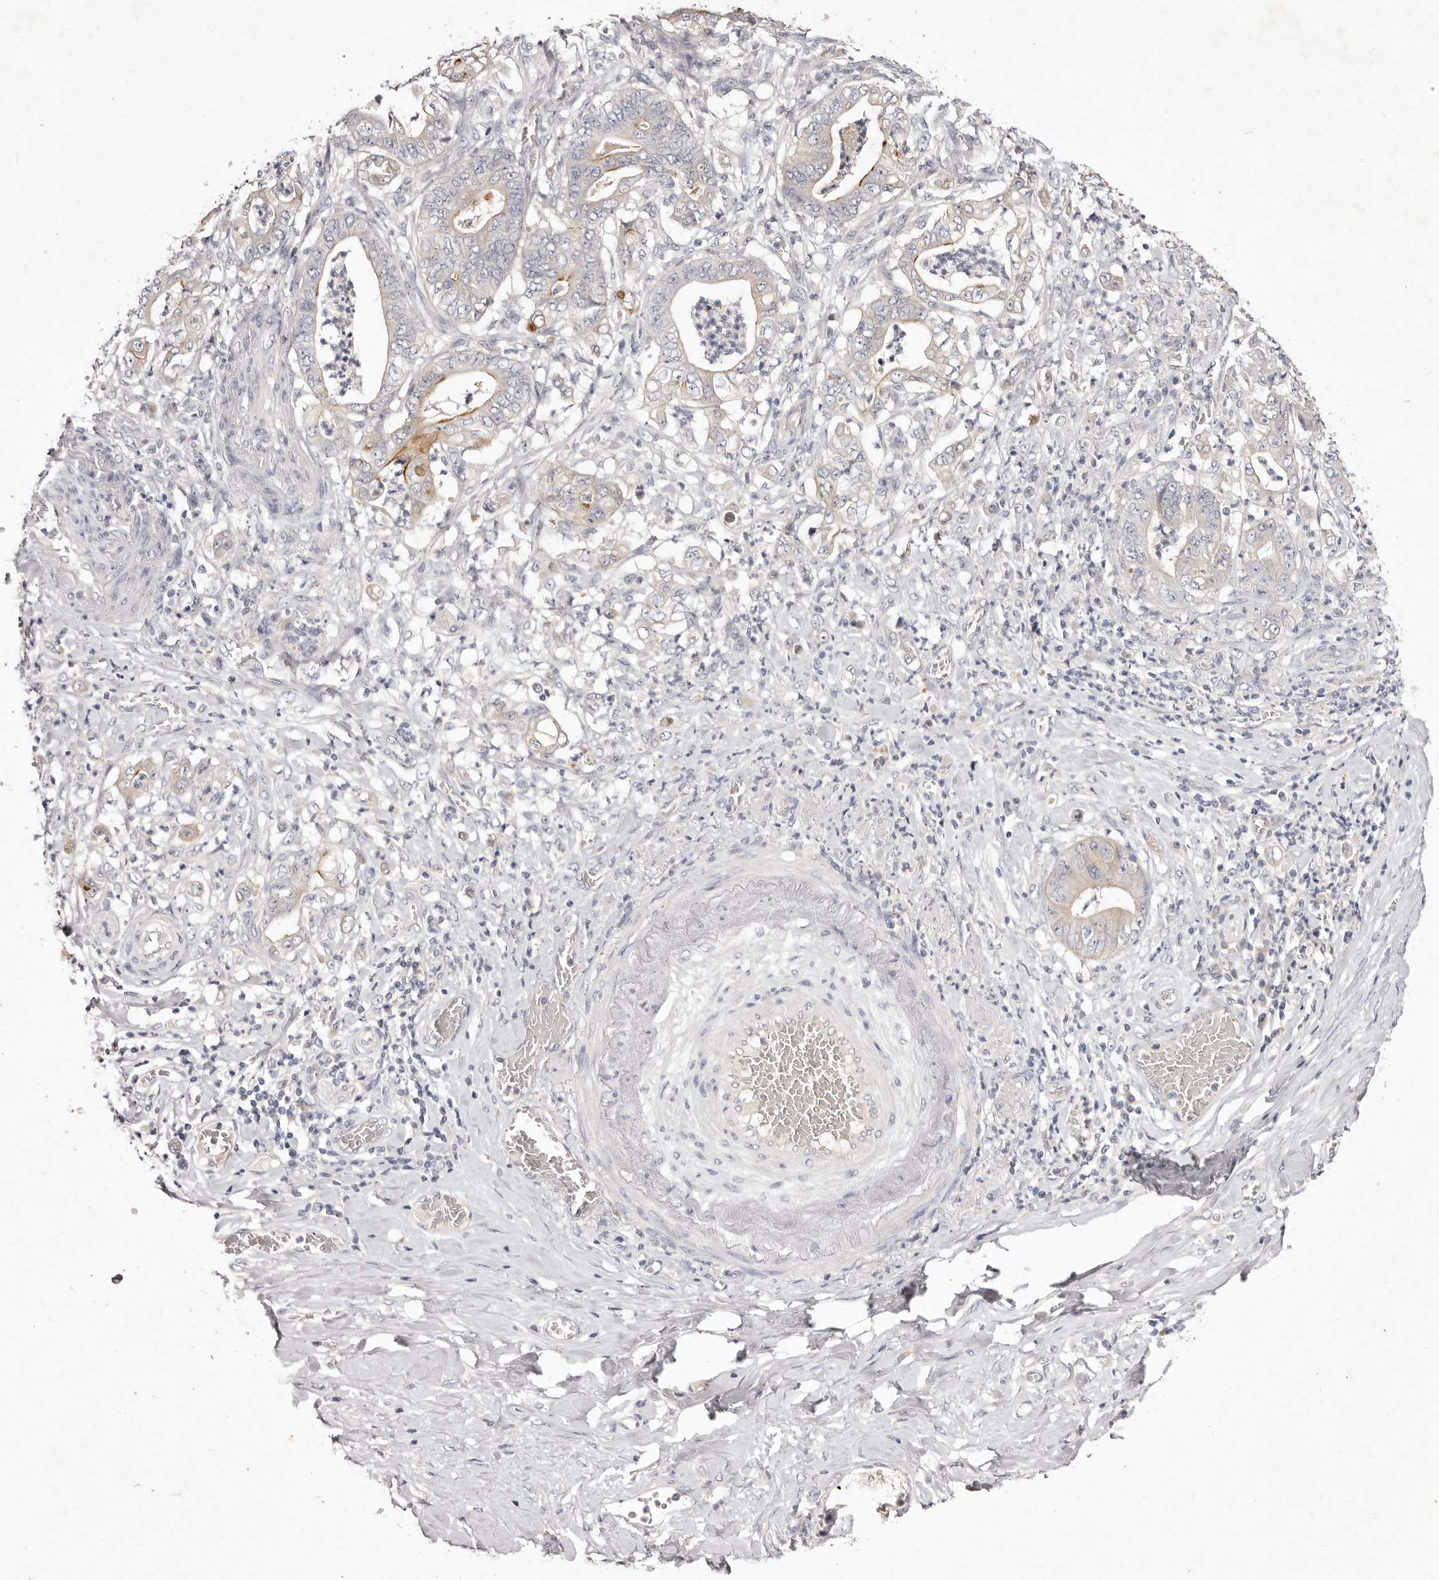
{"staining": {"intensity": "moderate", "quantity": "<25%", "location": "cytoplasmic/membranous"}, "tissue": "stomach cancer", "cell_type": "Tumor cells", "image_type": "cancer", "snomed": [{"axis": "morphology", "description": "Adenocarcinoma, NOS"}, {"axis": "topography", "description": "Stomach"}], "caption": "Stomach cancer (adenocarcinoma) stained with a protein marker exhibits moderate staining in tumor cells.", "gene": "GARNL3", "patient": {"sex": "female", "age": 73}}